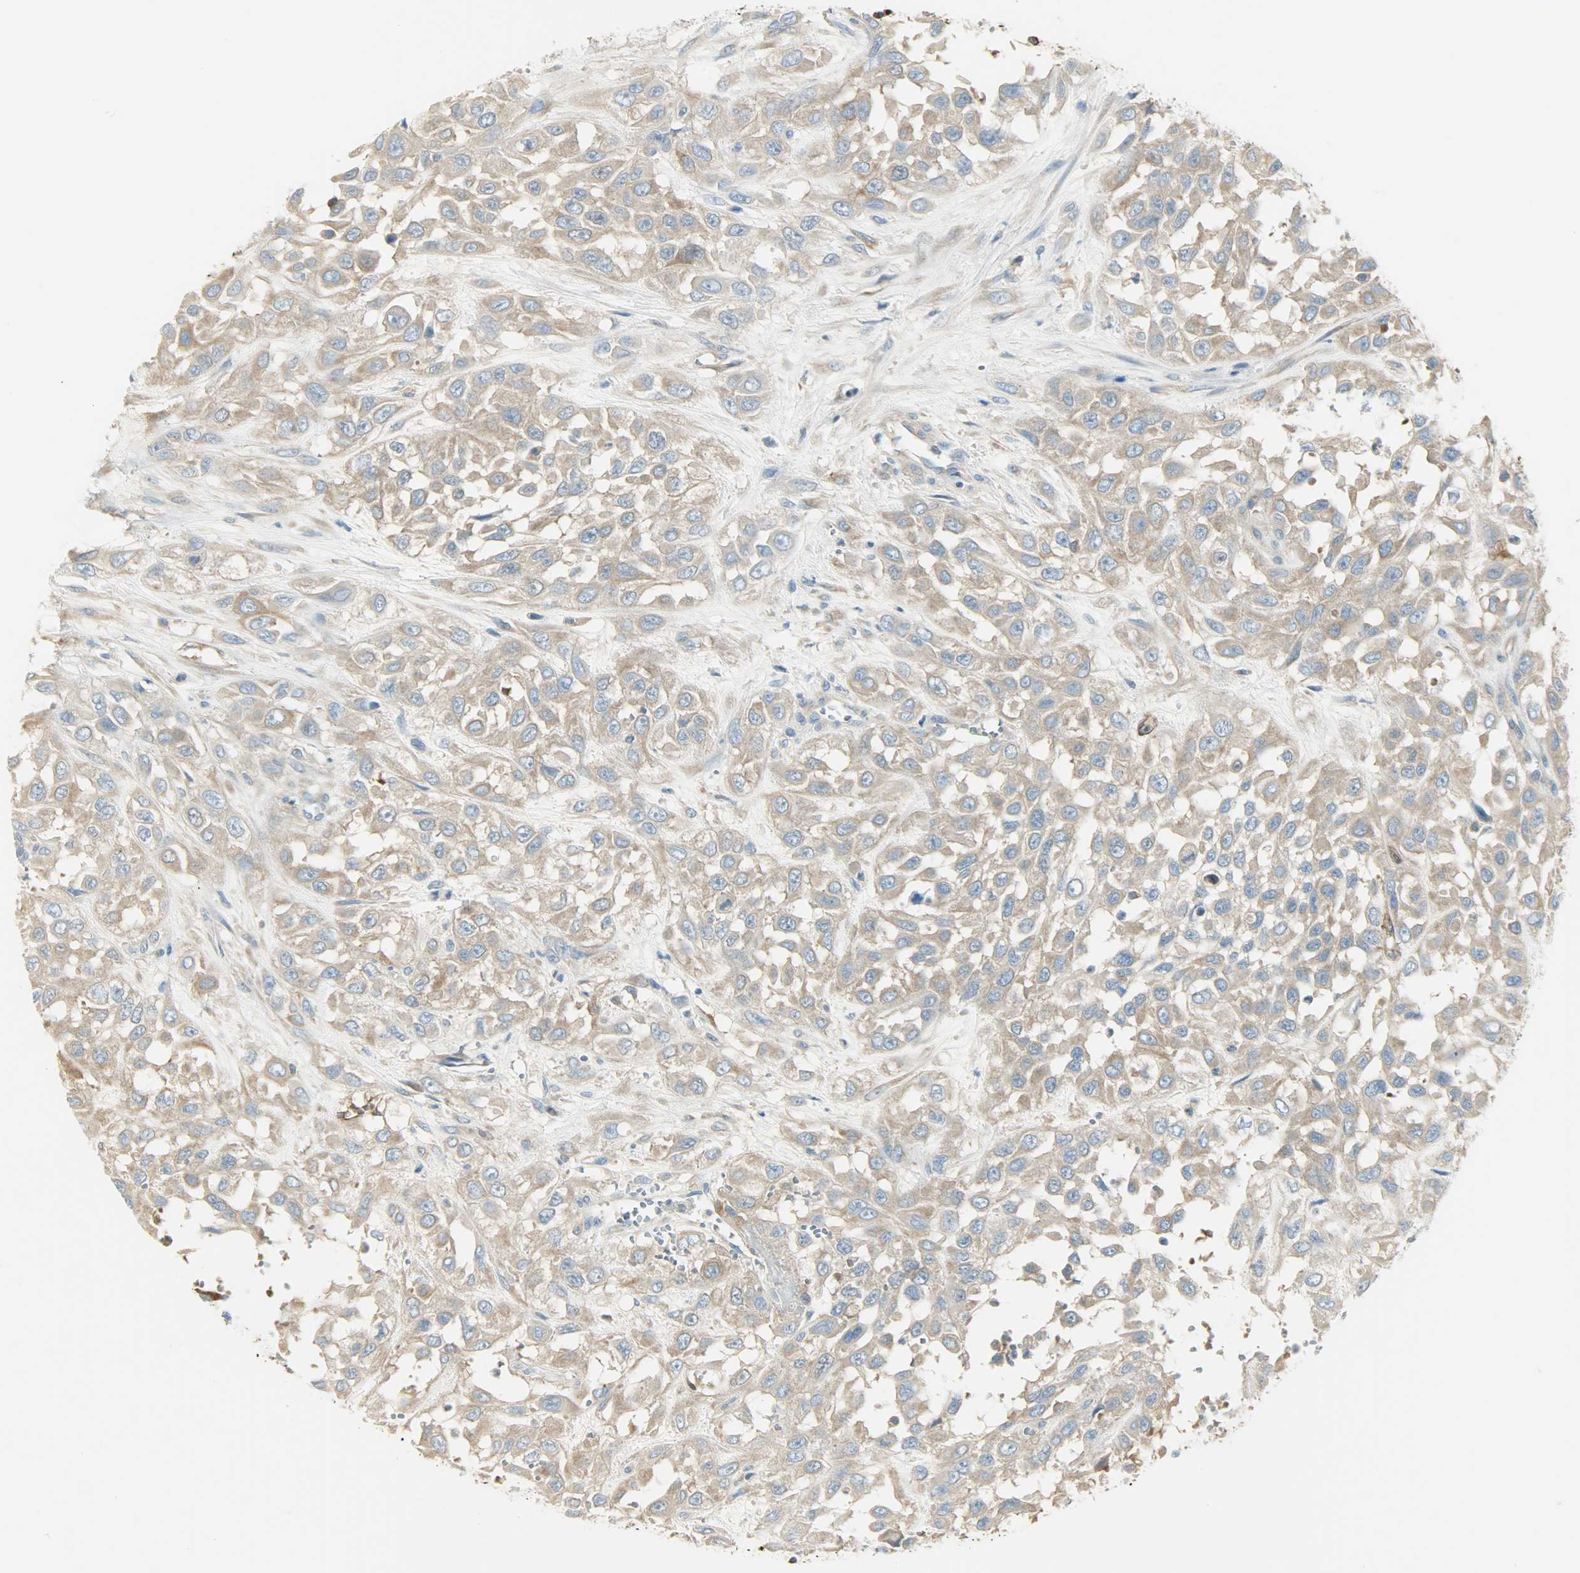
{"staining": {"intensity": "moderate", "quantity": ">75%", "location": "cytoplasmic/membranous"}, "tissue": "urothelial cancer", "cell_type": "Tumor cells", "image_type": "cancer", "snomed": [{"axis": "morphology", "description": "Urothelial carcinoma, High grade"}, {"axis": "topography", "description": "Urinary bladder"}], "caption": "Brown immunohistochemical staining in urothelial carcinoma (high-grade) displays moderate cytoplasmic/membranous positivity in approximately >75% of tumor cells.", "gene": "WARS1", "patient": {"sex": "male", "age": 57}}